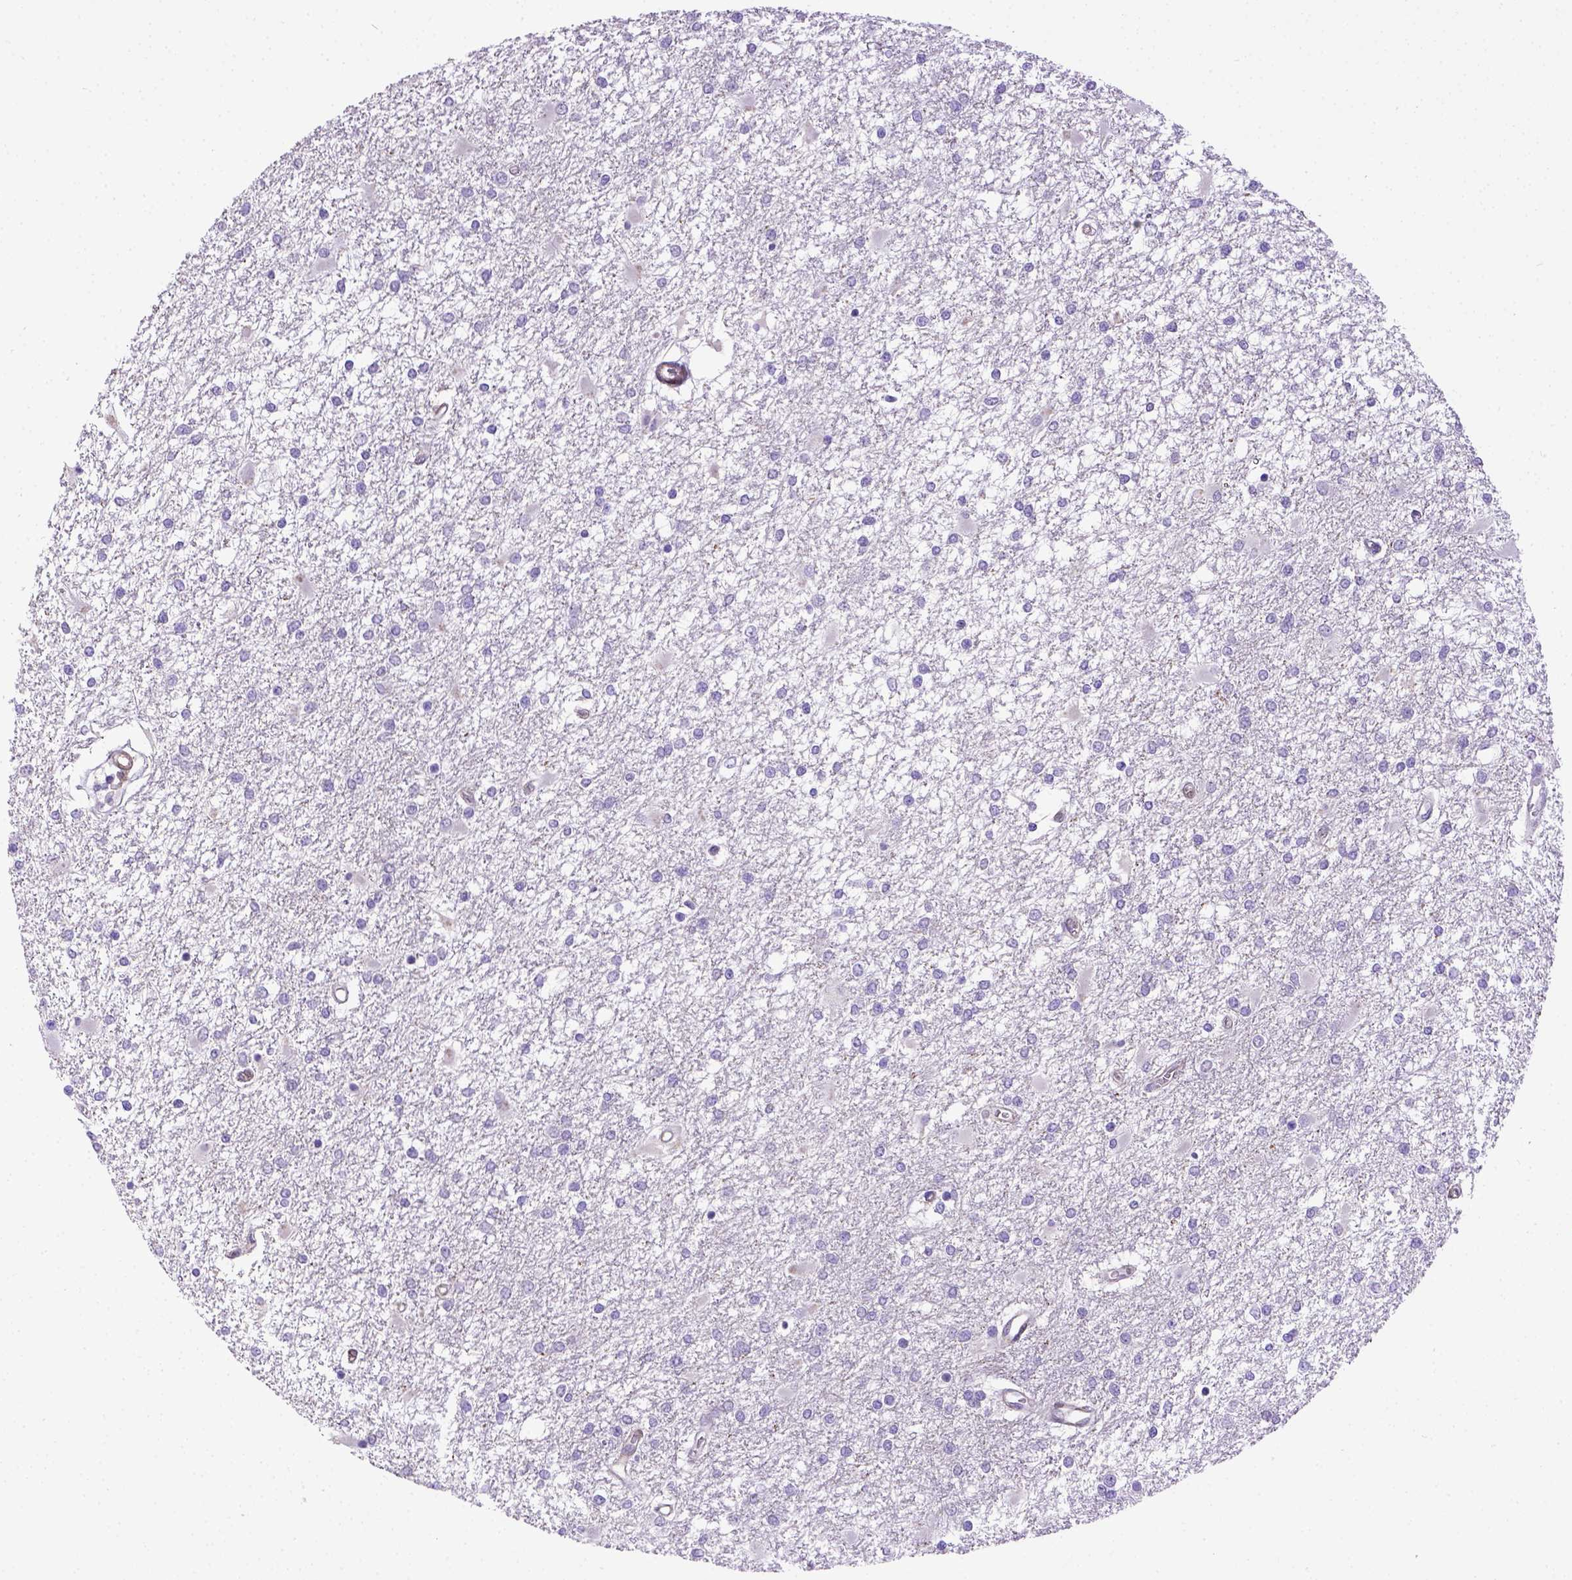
{"staining": {"intensity": "negative", "quantity": "none", "location": "none"}, "tissue": "glioma", "cell_type": "Tumor cells", "image_type": "cancer", "snomed": [{"axis": "morphology", "description": "Glioma, malignant, High grade"}, {"axis": "topography", "description": "Cerebral cortex"}], "caption": "Photomicrograph shows no significant protein expression in tumor cells of glioma. Brightfield microscopy of IHC stained with DAB (brown) and hematoxylin (blue), captured at high magnification.", "gene": "BTN1A1", "patient": {"sex": "male", "age": 79}}